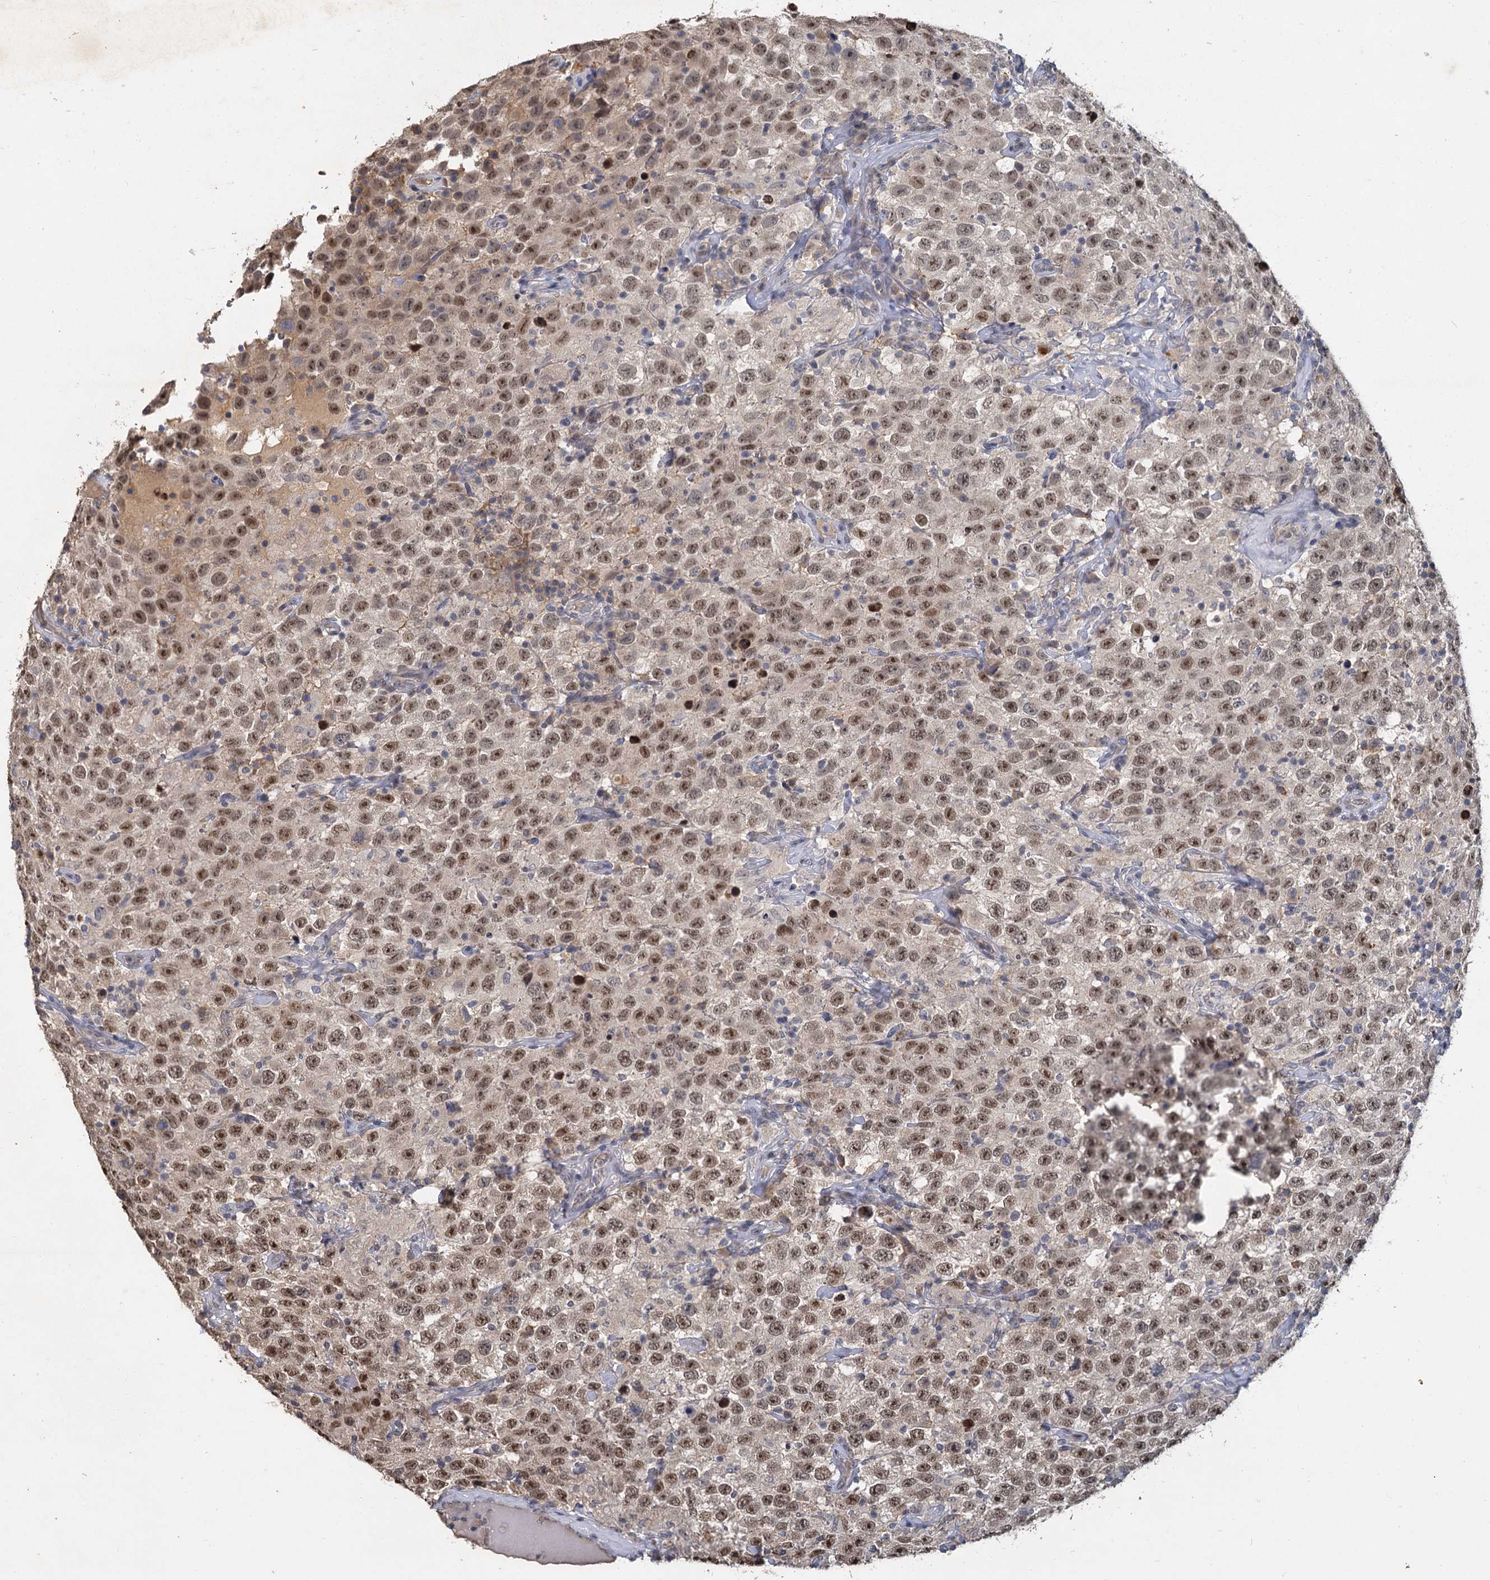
{"staining": {"intensity": "moderate", "quantity": ">75%", "location": "nuclear"}, "tissue": "testis cancer", "cell_type": "Tumor cells", "image_type": "cancer", "snomed": [{"axis": "morphology", "description": "Seminoma, NOS"}, {"axis": "topography", "description": "Testis"}], "caption": "An immunohistochemistry image of tumor tissue is shown. Protein staining in brown highlights moderate nuclear positivity in testis seminoma within tumor cells.", "gene": "MUCL1", "patient": {"sex": "male", "age": 41}}